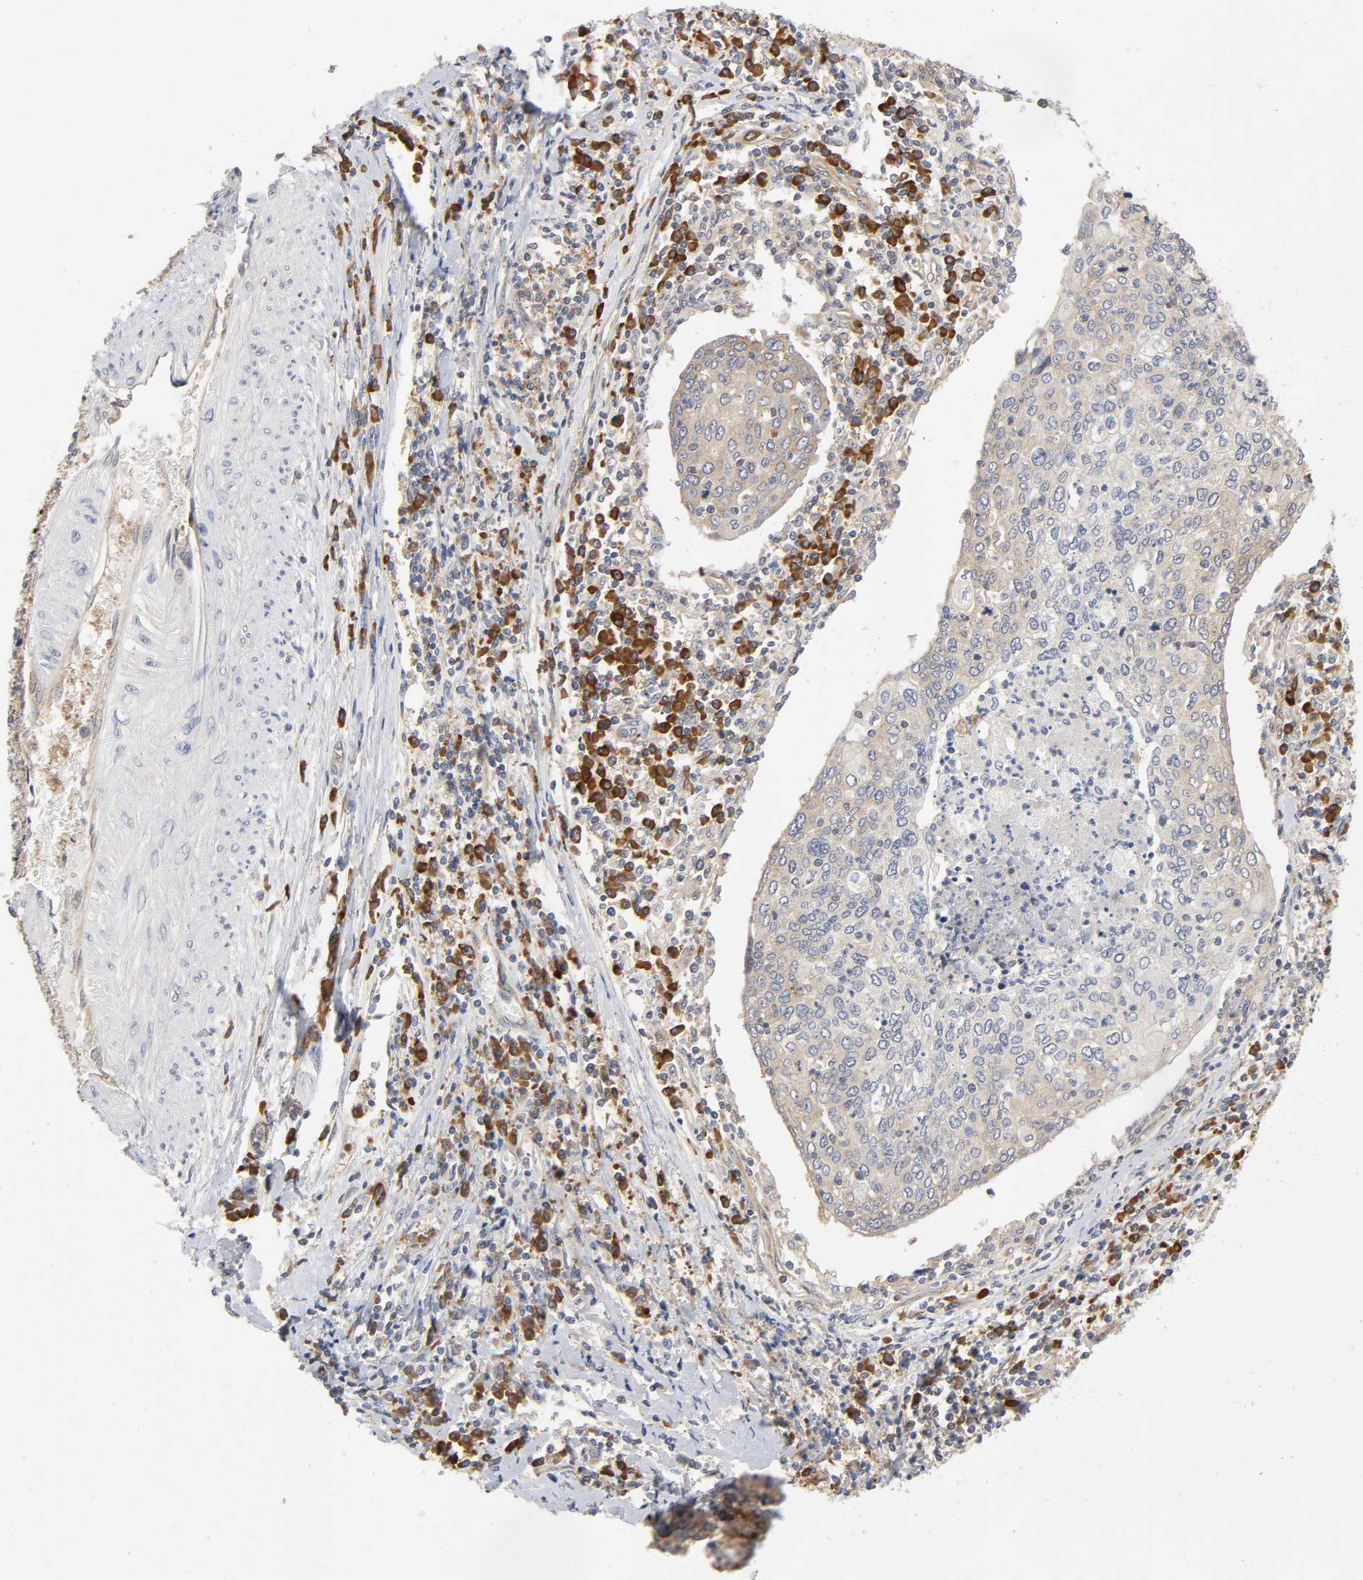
{"staining": {"intensity": "moderate", "quantity": ">75%", "location": "cytoplasmic/membranous"}, "tissue": "cervical cancer", "cell_type": "Tumor cells", "image_type": "cancer", "snomed": [{"axis": "morphology", "description": "Squamous cell carcinoma, NOS"}, {"axis": "topography", "description": "Cervix"}], "caption": "Immunohistochemical staining of cervical squamous cell carcinoma reveals moderate cytoplasmic/membranous protein positivity in about >75% of tumor cells. The staining was performed using DAB (3,3'-diaminobenzidine) to visualize the protein expression in brown, while the nuclei were stained in blue with hematoxylin (Magnification: 20x).", "gene": "SCHIP1", "patient": {"sex": "female", "age": 40}}